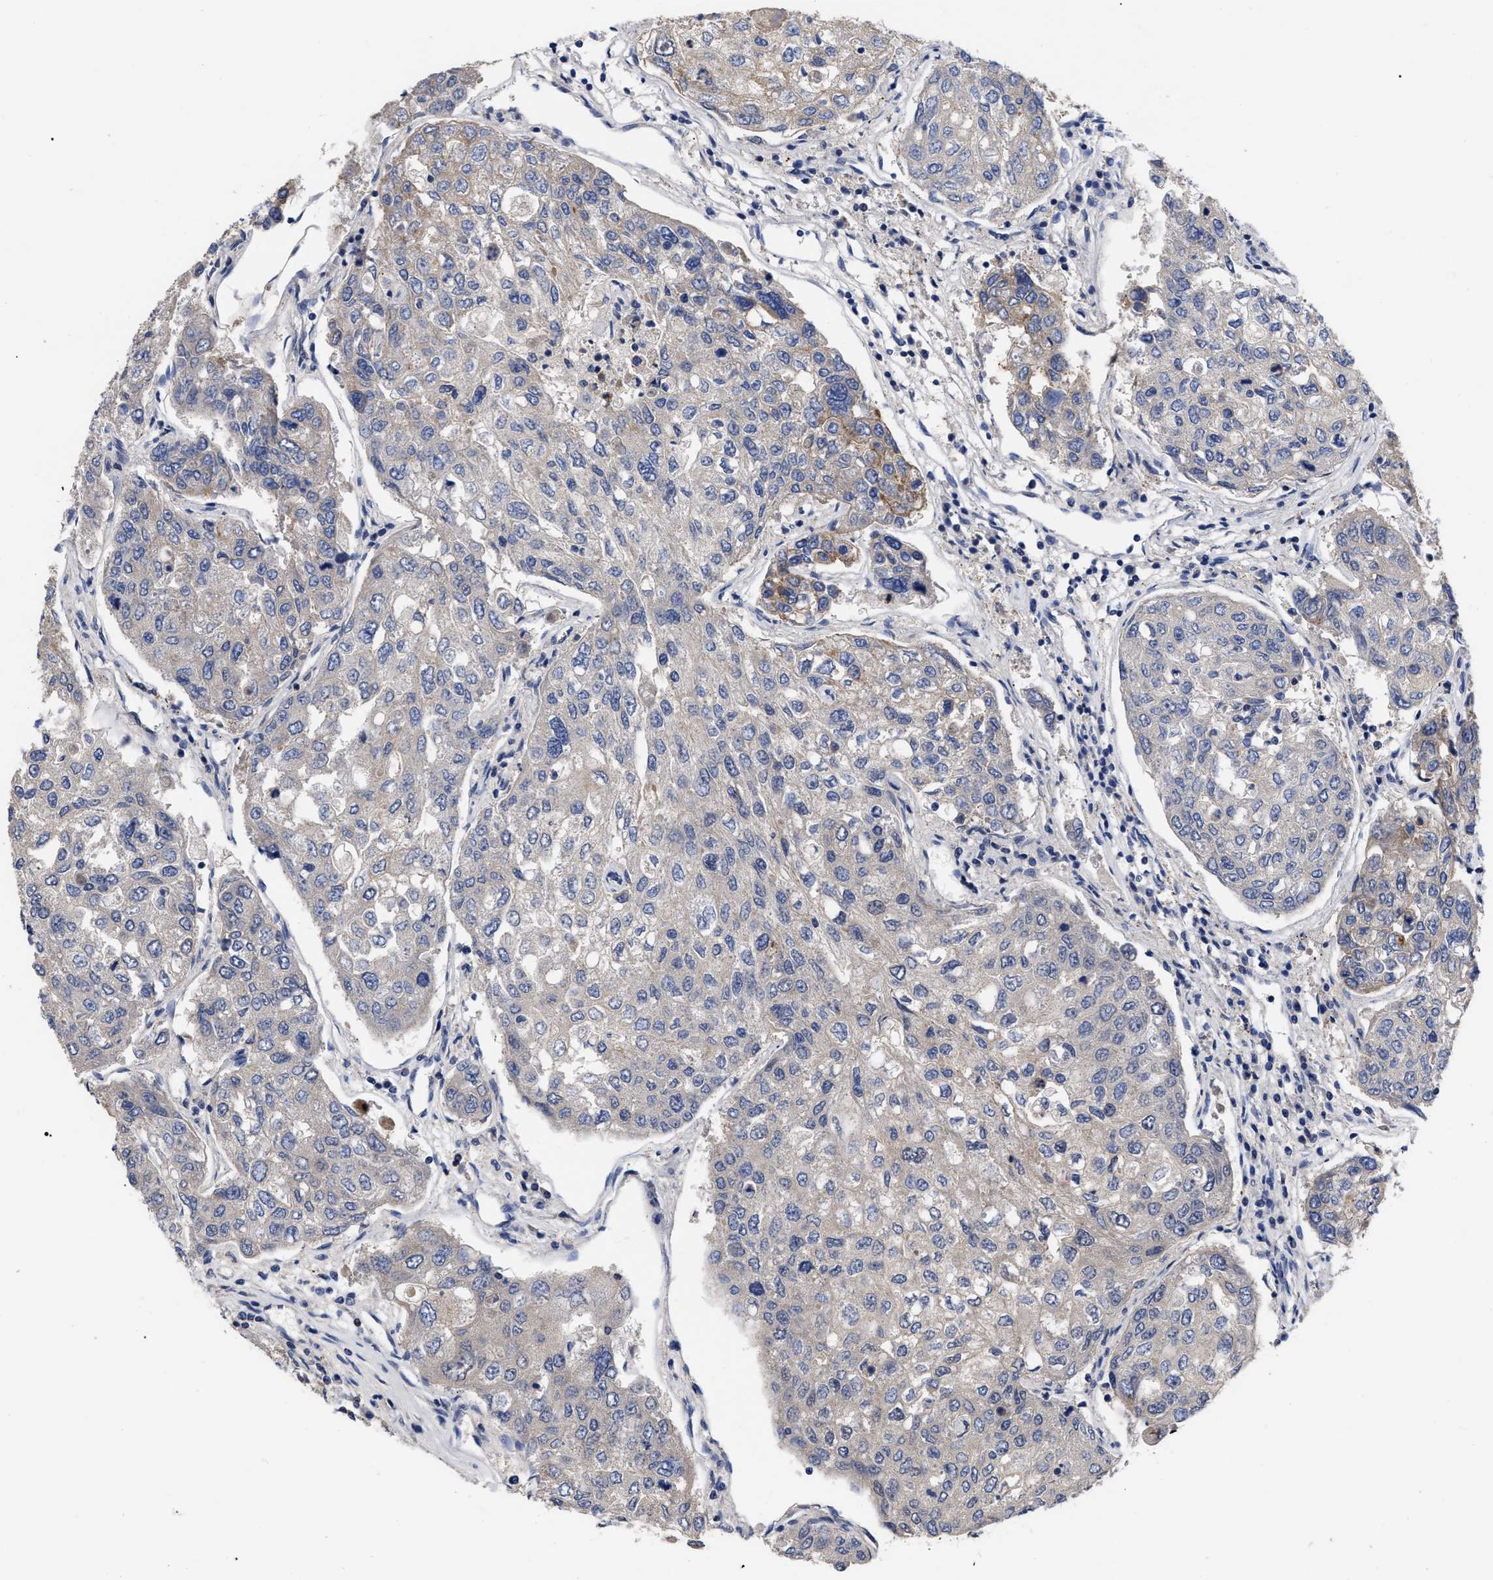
{"staining": {"intensity": "negative", "quantity": "none", "location": "none"}, "tissue": "urothelial cancer", "cell_type": "Tumor cells", "image_type": "cancer", "snomed": [{"axis": "morphology", "description": "Urothelial carcinoma, High grade"}, {"axis": "topography", "description": "Lymph node"}, {"axis": "topography", "description": "Urinary bladder"}], "caption": "The immunohistochemistry (IHC) micrograph has no significant positivity in tumor cells of high-grade urothelial carcinoma tissue.", "gene": "CCN5", "patient": {"sex": "male", "age": 51}}